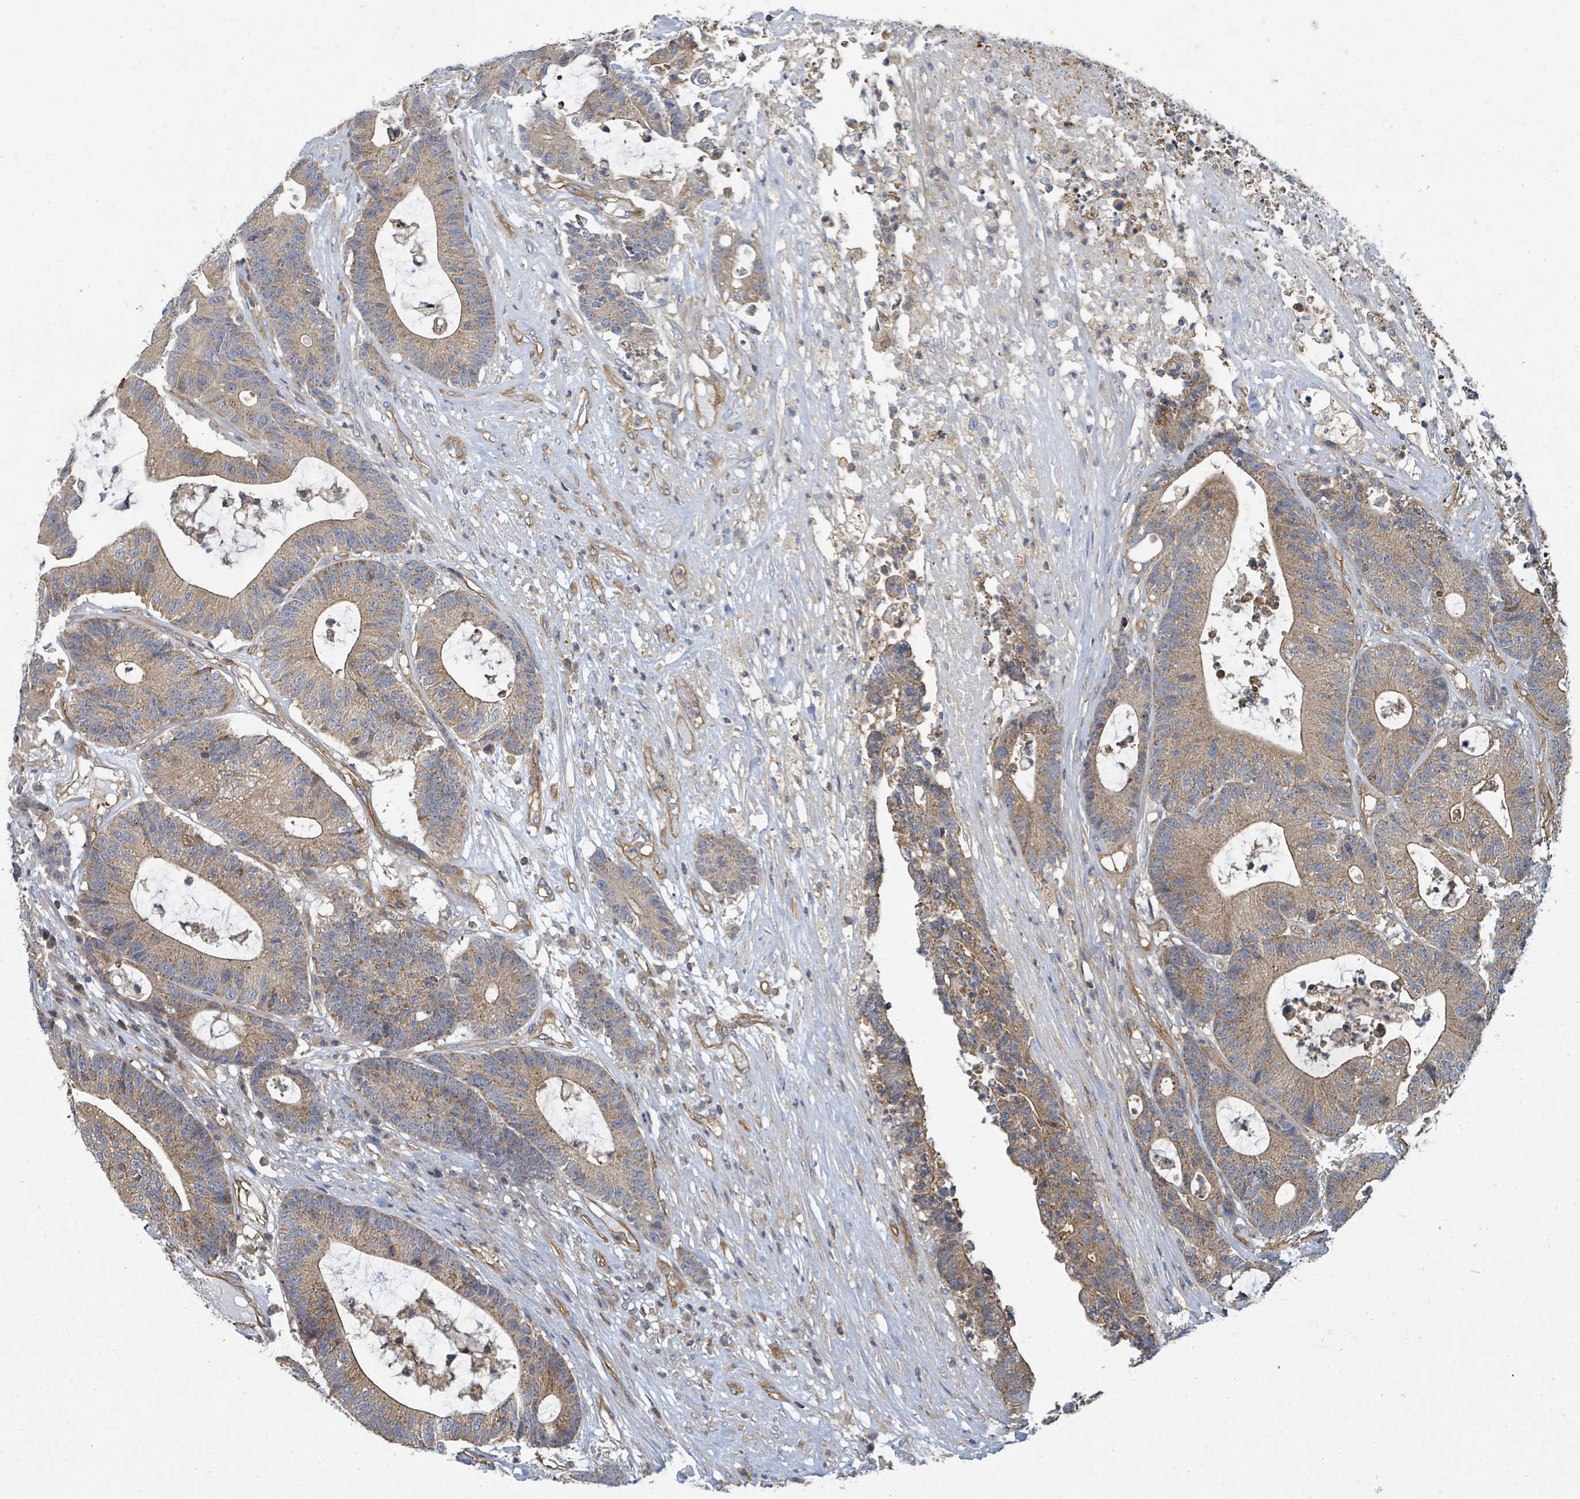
{"staining": {"intensity": "moderate", "quantity": ">75%", "location": "cytoplasmic/membranous"}, "tissue": "colorectal cancer", "cell_type": "Tumor cells", "image_type": "cancer", "snomed": [{"axis": "morphology", "description": "Adenocarcinoma, NOS"}, {"axis": "topography", "description": "Colon"}], "caption": "Human colorectal cancer (adenocarcinoma) stained with a protein marker displays moderate staining in tumor cells.", "gene": "BOLA2B", "patient": {"sex": "female", "age": 84}}